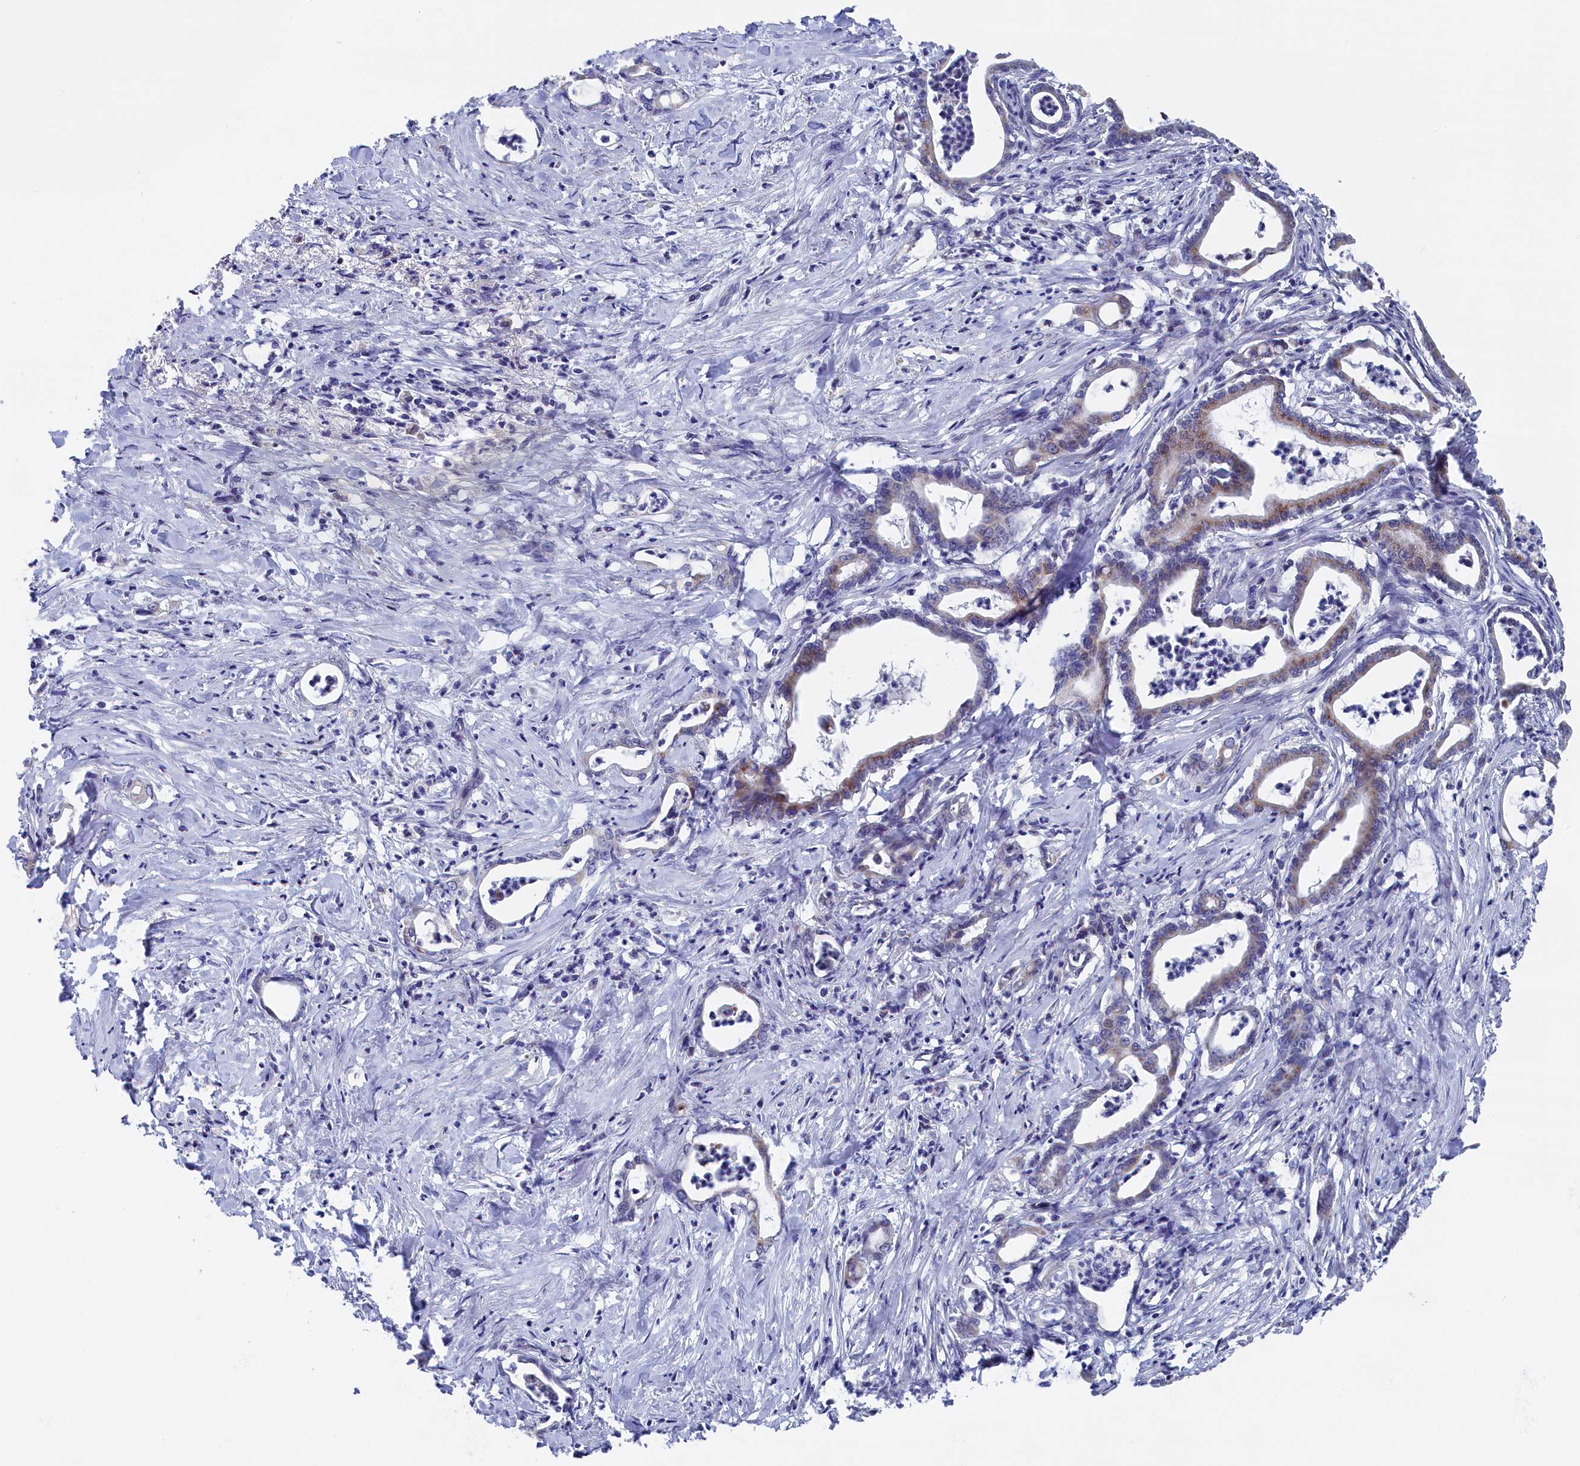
{"staining": {"intensity": "weak", "quantity": "<25%", "location": "cytoplasmic/membranous"}, "tissue": "pancreatic cancer", "cell_type": "Tumor cells", "image_type": "cancer", "snomed": [{"axis": "morphology", "description": "Adenocarcinoma, NOS"}, {"axis": "topography", "description": "Pancreas"}], "caption": "Micrograph shows no significant protein staining in tumor cells of pancreatic cancer.", "gene": "GPR108", "patient": {"sex": "female", "age": 55}}